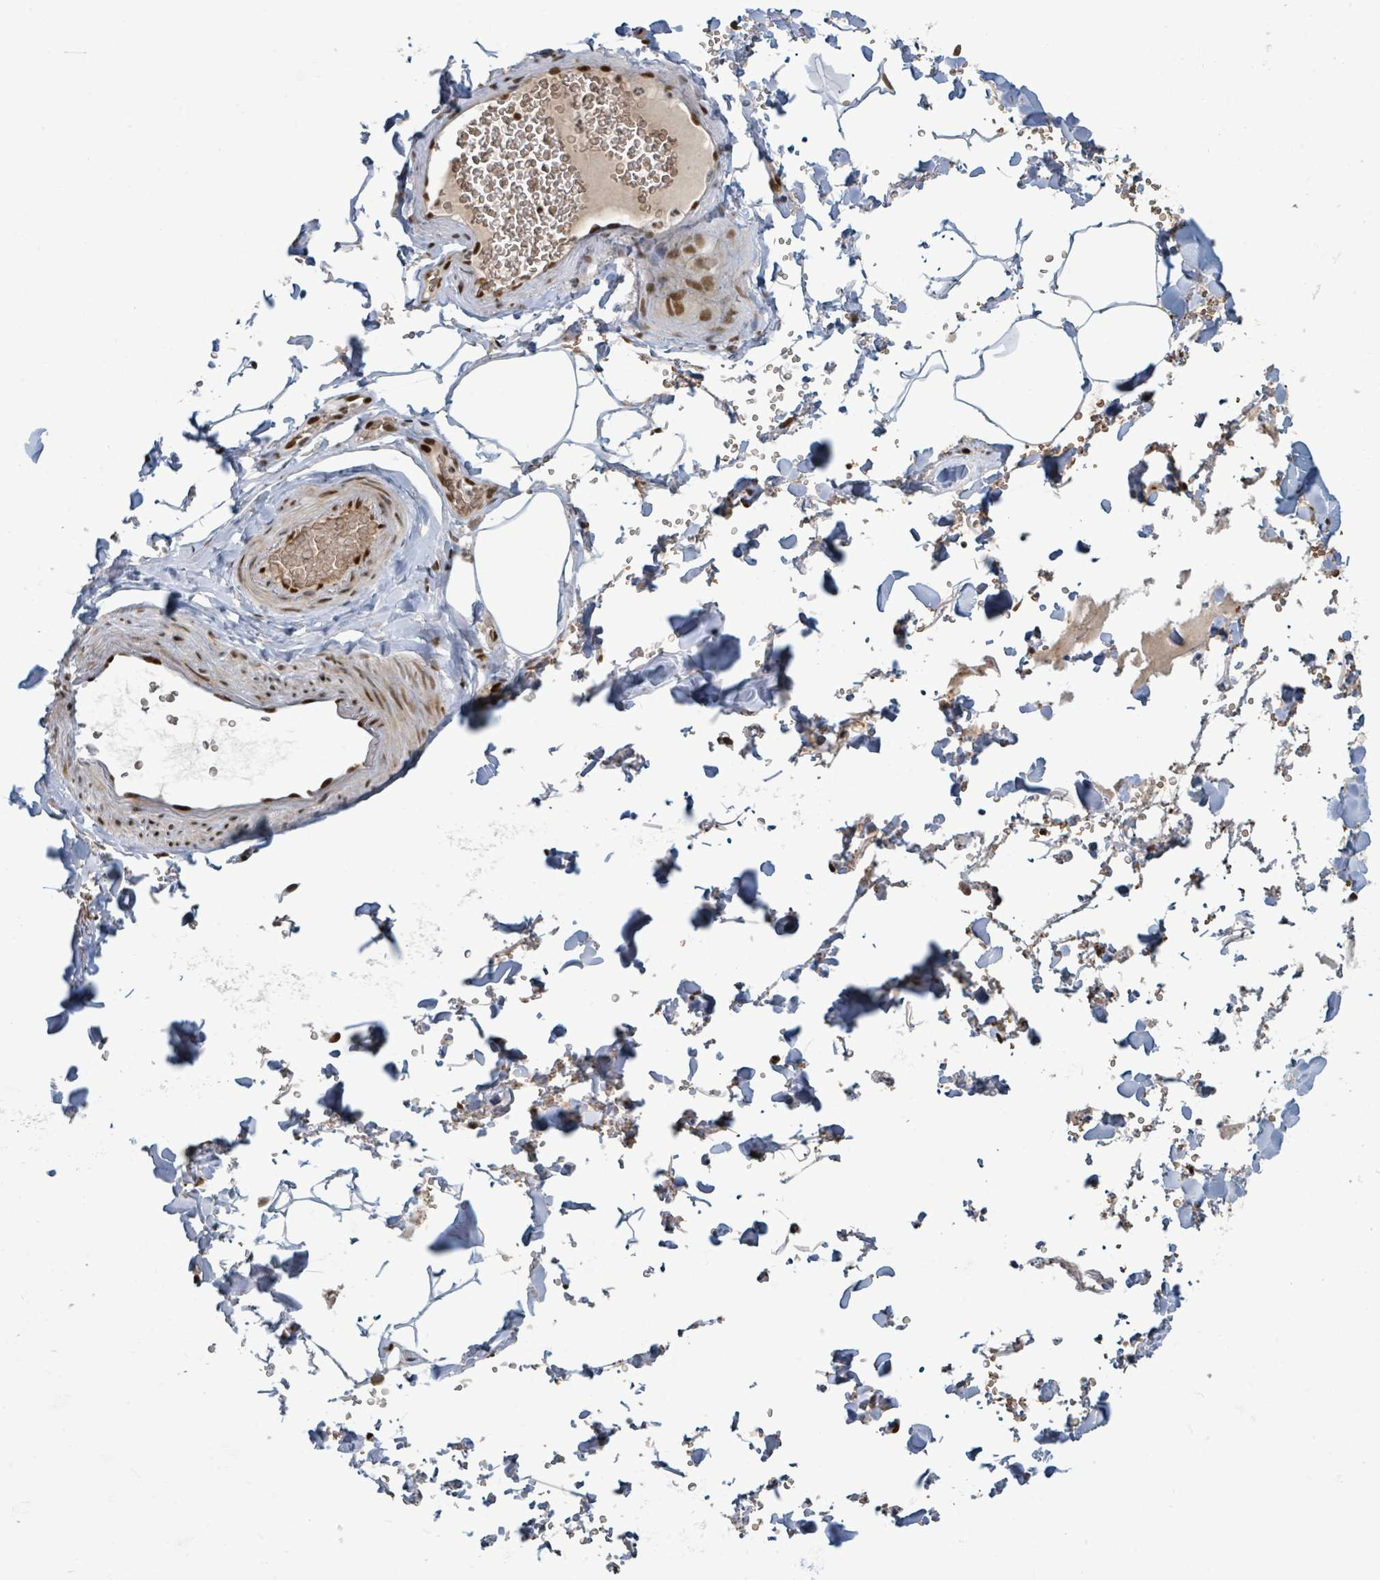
{"staining": {"intensity": "negative", "quantity": "none", "location": "none"}, "tissue": "adipose tissue", "cell_type": "Adipocytes", "image_type": "normal", "snomed": [{"axis": "morphology", "description": "Normal tissue, NOS"}, {"axis": "topography", "description": "Rectum"}, {"axis": "topography", "description": "Peripheral nerve tissue"}], "caption": "Immunohistochemistry (IHC) histopathology image of unremarkable adipose tissue: human adipose tissue stained with DAB (3,3'-diaminobenzidine) demonstrates no significant protein staining in adipocytes.", "gene": "KLF3", "patient": {"sex": "female", "age": 69}}